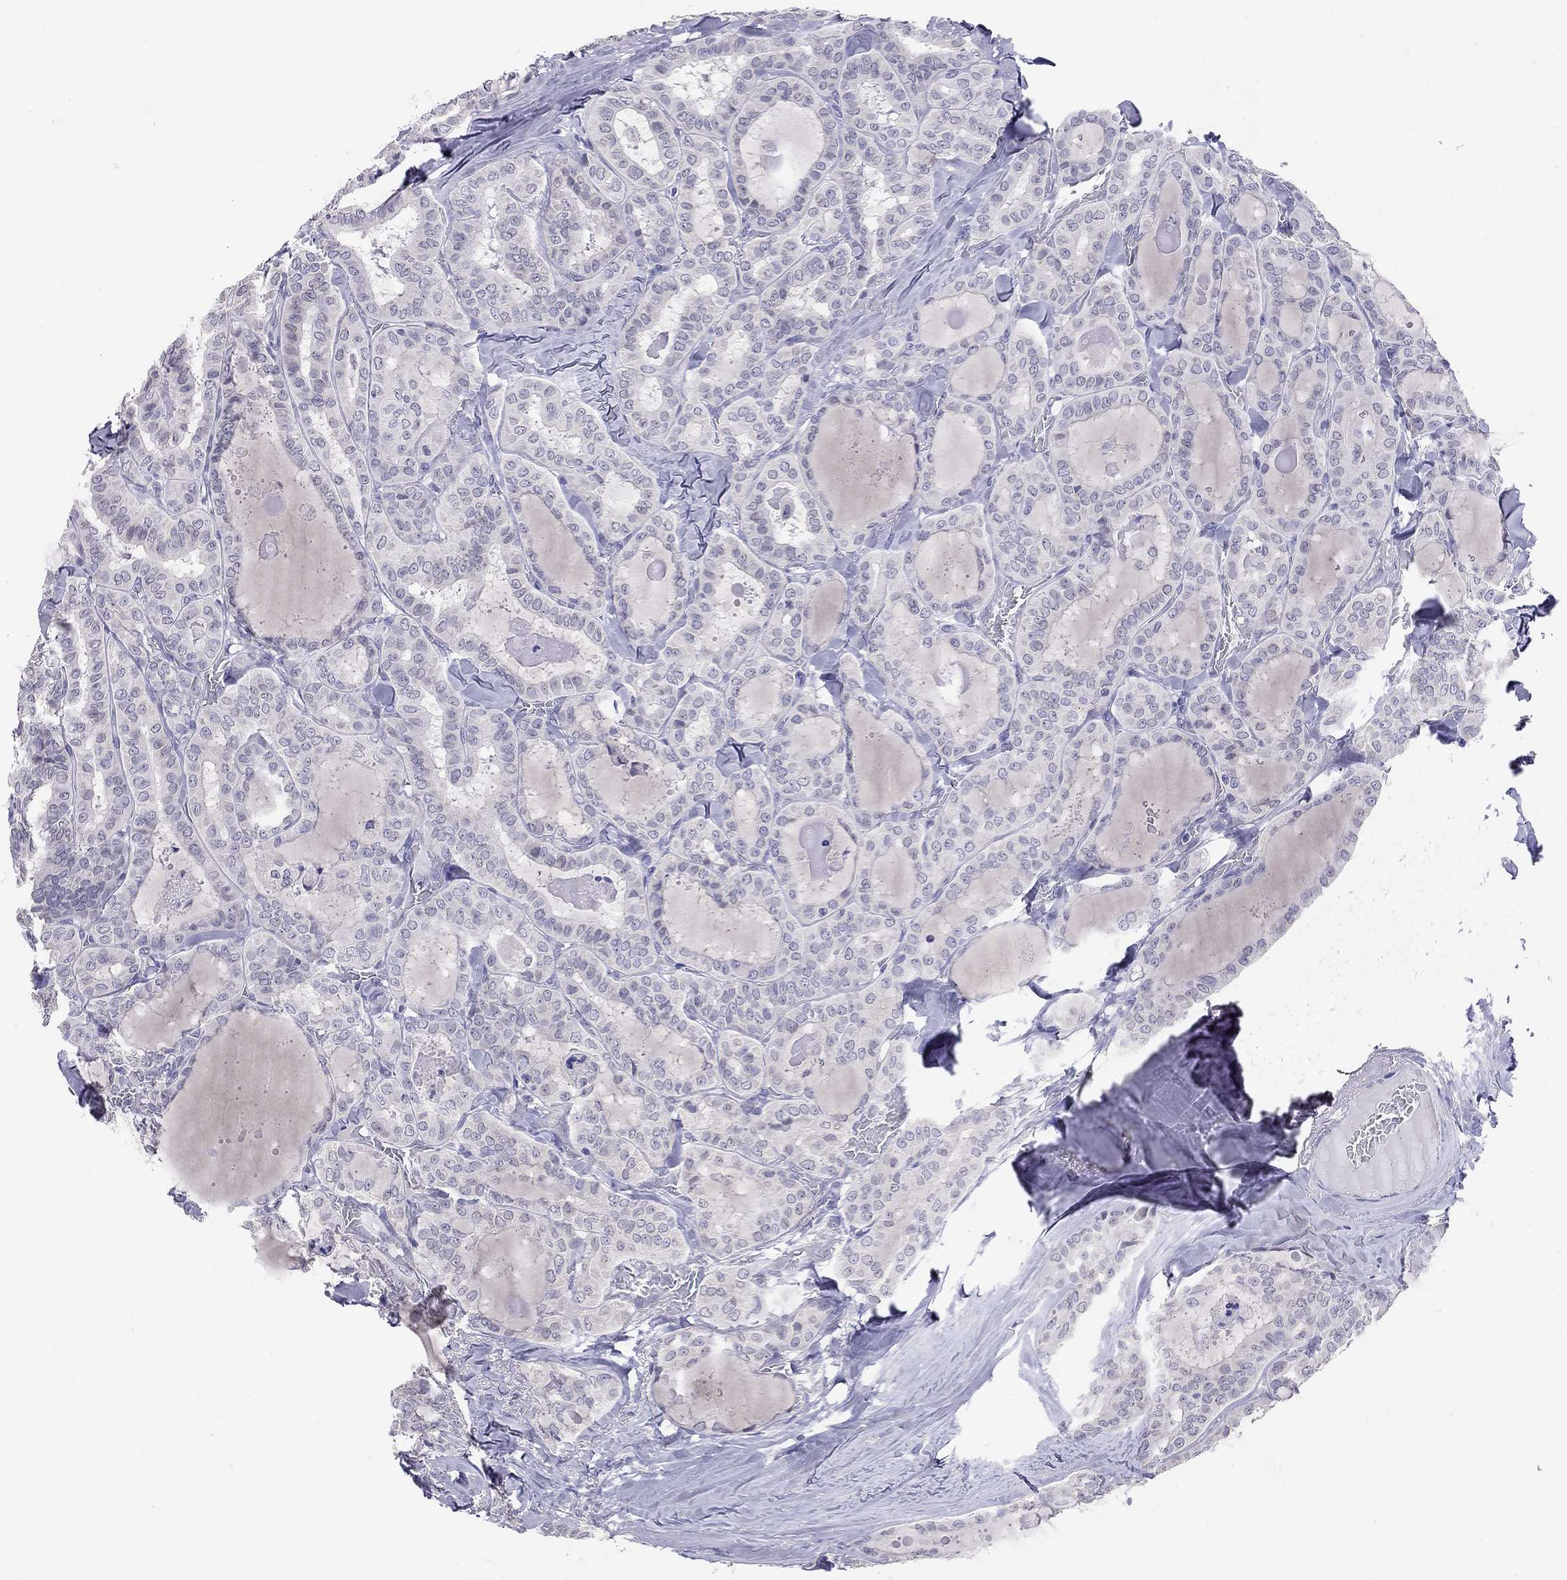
{"staining": {"intensity": "negative", "quantity": "none", "location": "none"}, "tissue": "thyroid cancer", "cell_type": "Tumor cells", "image_type": "cancer", "snomed": [{"axis": "morphology", "description": "Papillary adenocarcinoma, NOS"}, {"axis": "topography", "description": "Thyroid gland"}], "caption": "Immunohistochemical staining of human thyroid cancer exhibits no significant expression in tumor cells.", "gene": "ARMC12", "patient": {"sex": "female", "age": 39}}